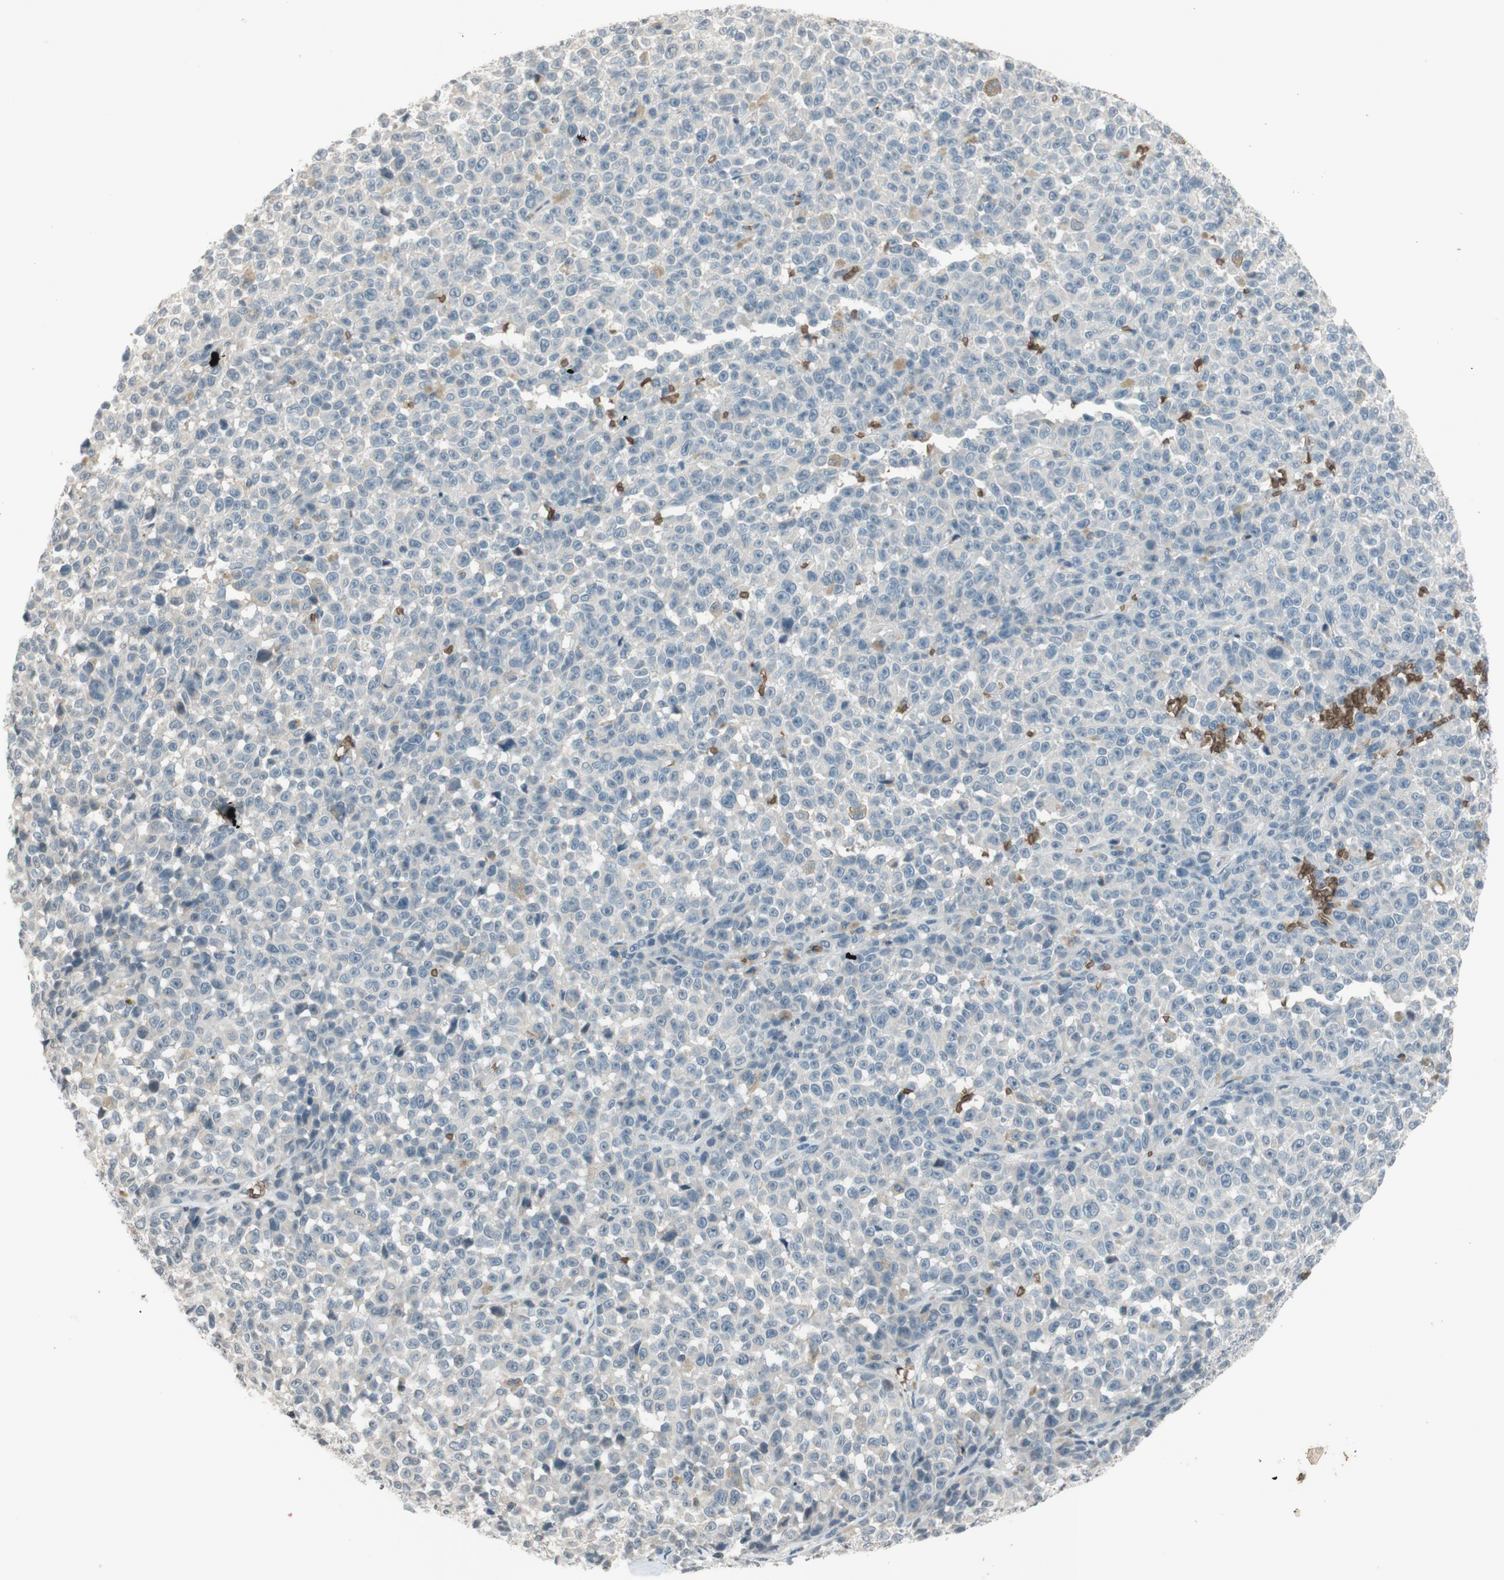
{"staining": {"intensity": "negative", "quantity": "none", "location": "none"}, "tissue": "melanoma", "cell_type": "Tumor cells", "image_type": "cancer", "snomed": [{"axis": "morphology", "description": "Malignant melanoma, NOS"}, {"axis": "topography", "description": "Skin"}], "caption": "A high-resolution histopathology image shows immunohistochemistry staining of melanoma, which reveals no significant positivity in tumor cells.", "gene": "GYPC", "patient": {"sex": "female", "age": 82}}